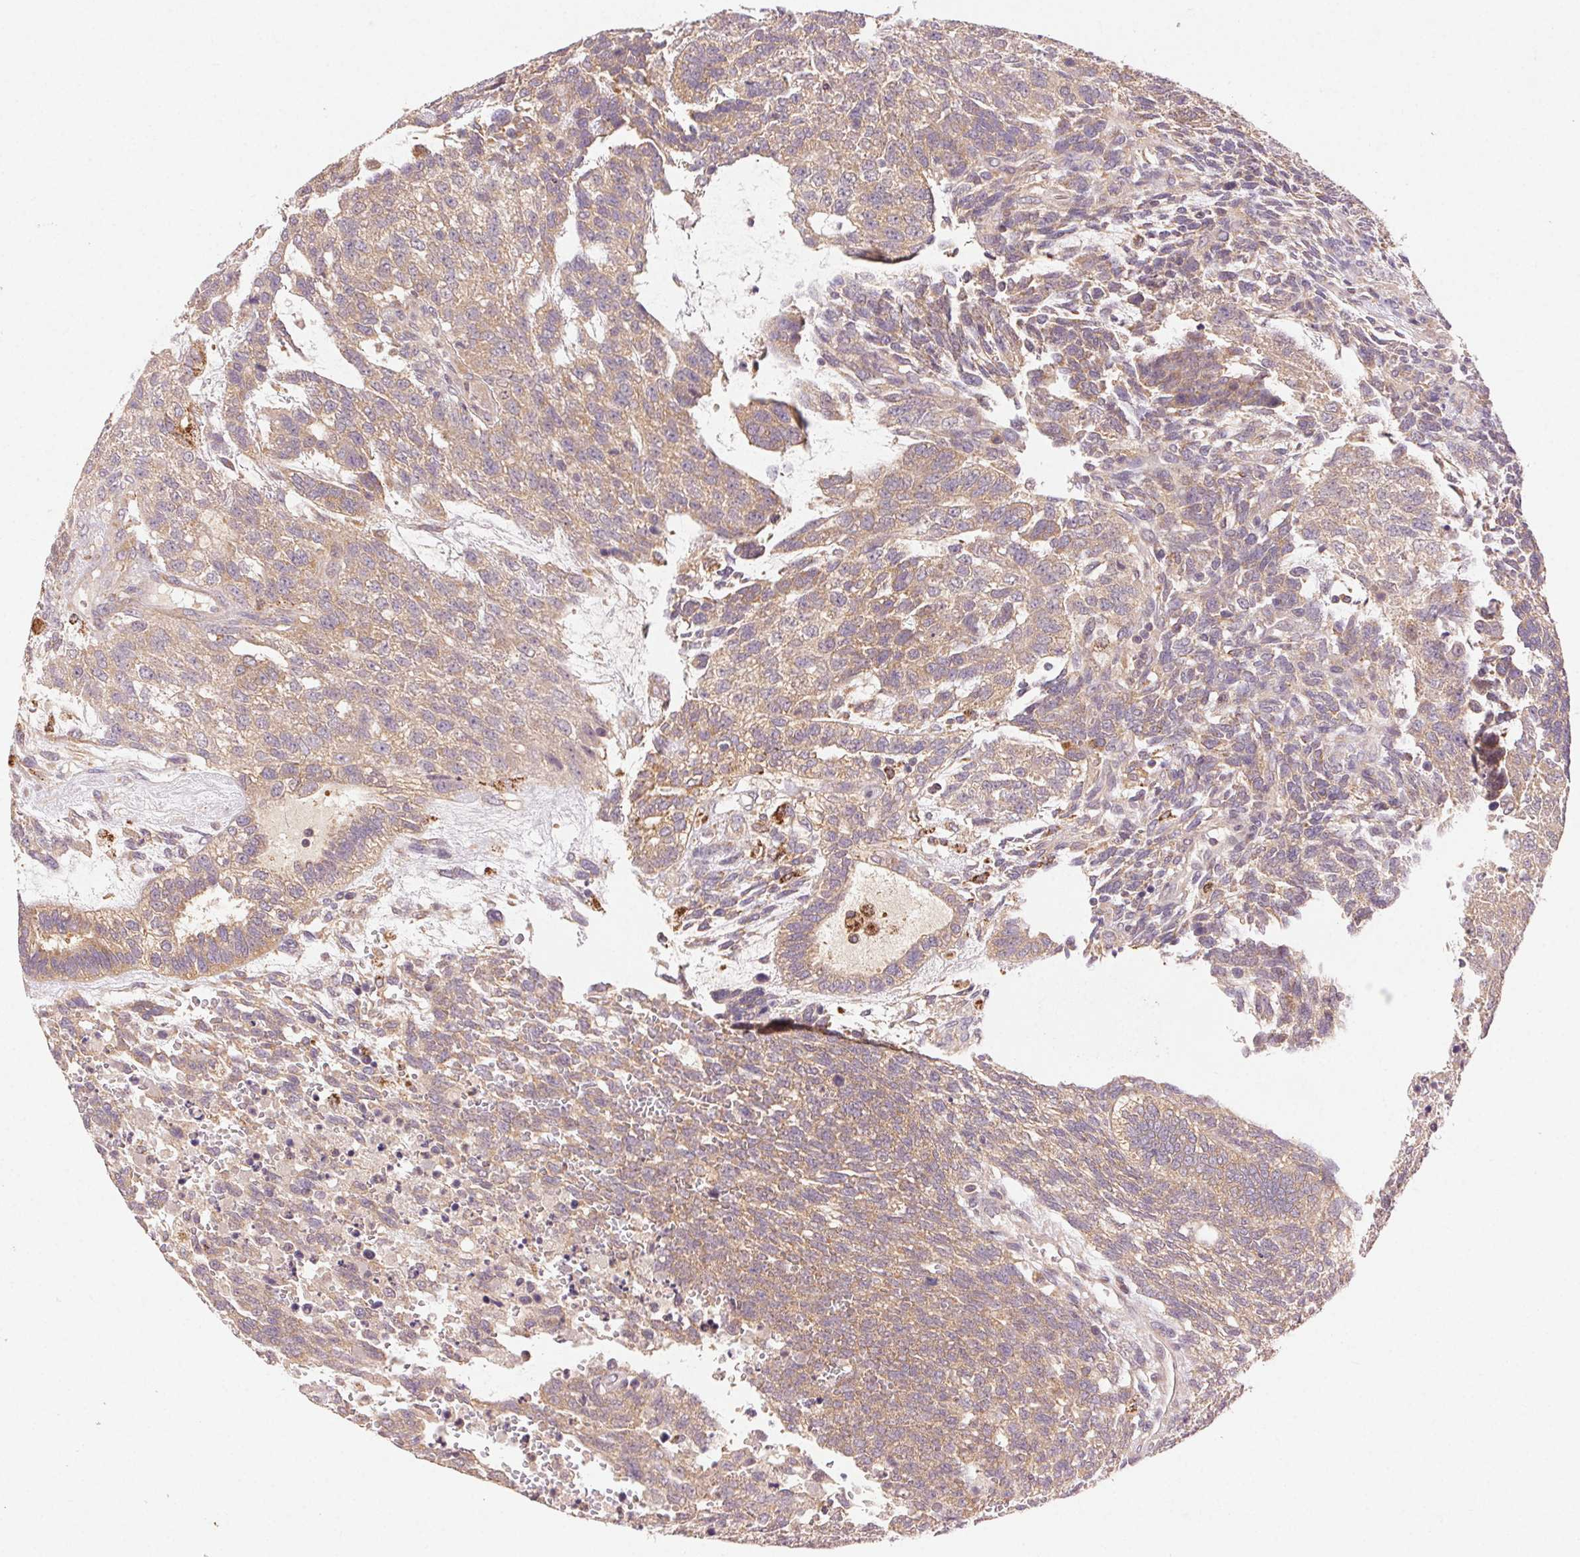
{"staining": {"intensity": "weak", "quantity": ">75%", "location": "cytoplasmic/membranous"}, "tissue": "testis cancer", "cell_type": "Tumor cells", "image_type": "cancer", "snomed": [{"axis": "morphology", "description": "Carcinoma, Embryonal, NOS"}, {"axis": "topography", "description": "Testis"}], "caption": "Immunohistochemical staining of testis cancer (embryonal carcinoma) reveals low levels of weak cytoplasmic/membranous positivity in about >75% of tumor cells.", "gene": "FNBP1L", "patient": {"sex": "male", "age": 23}}